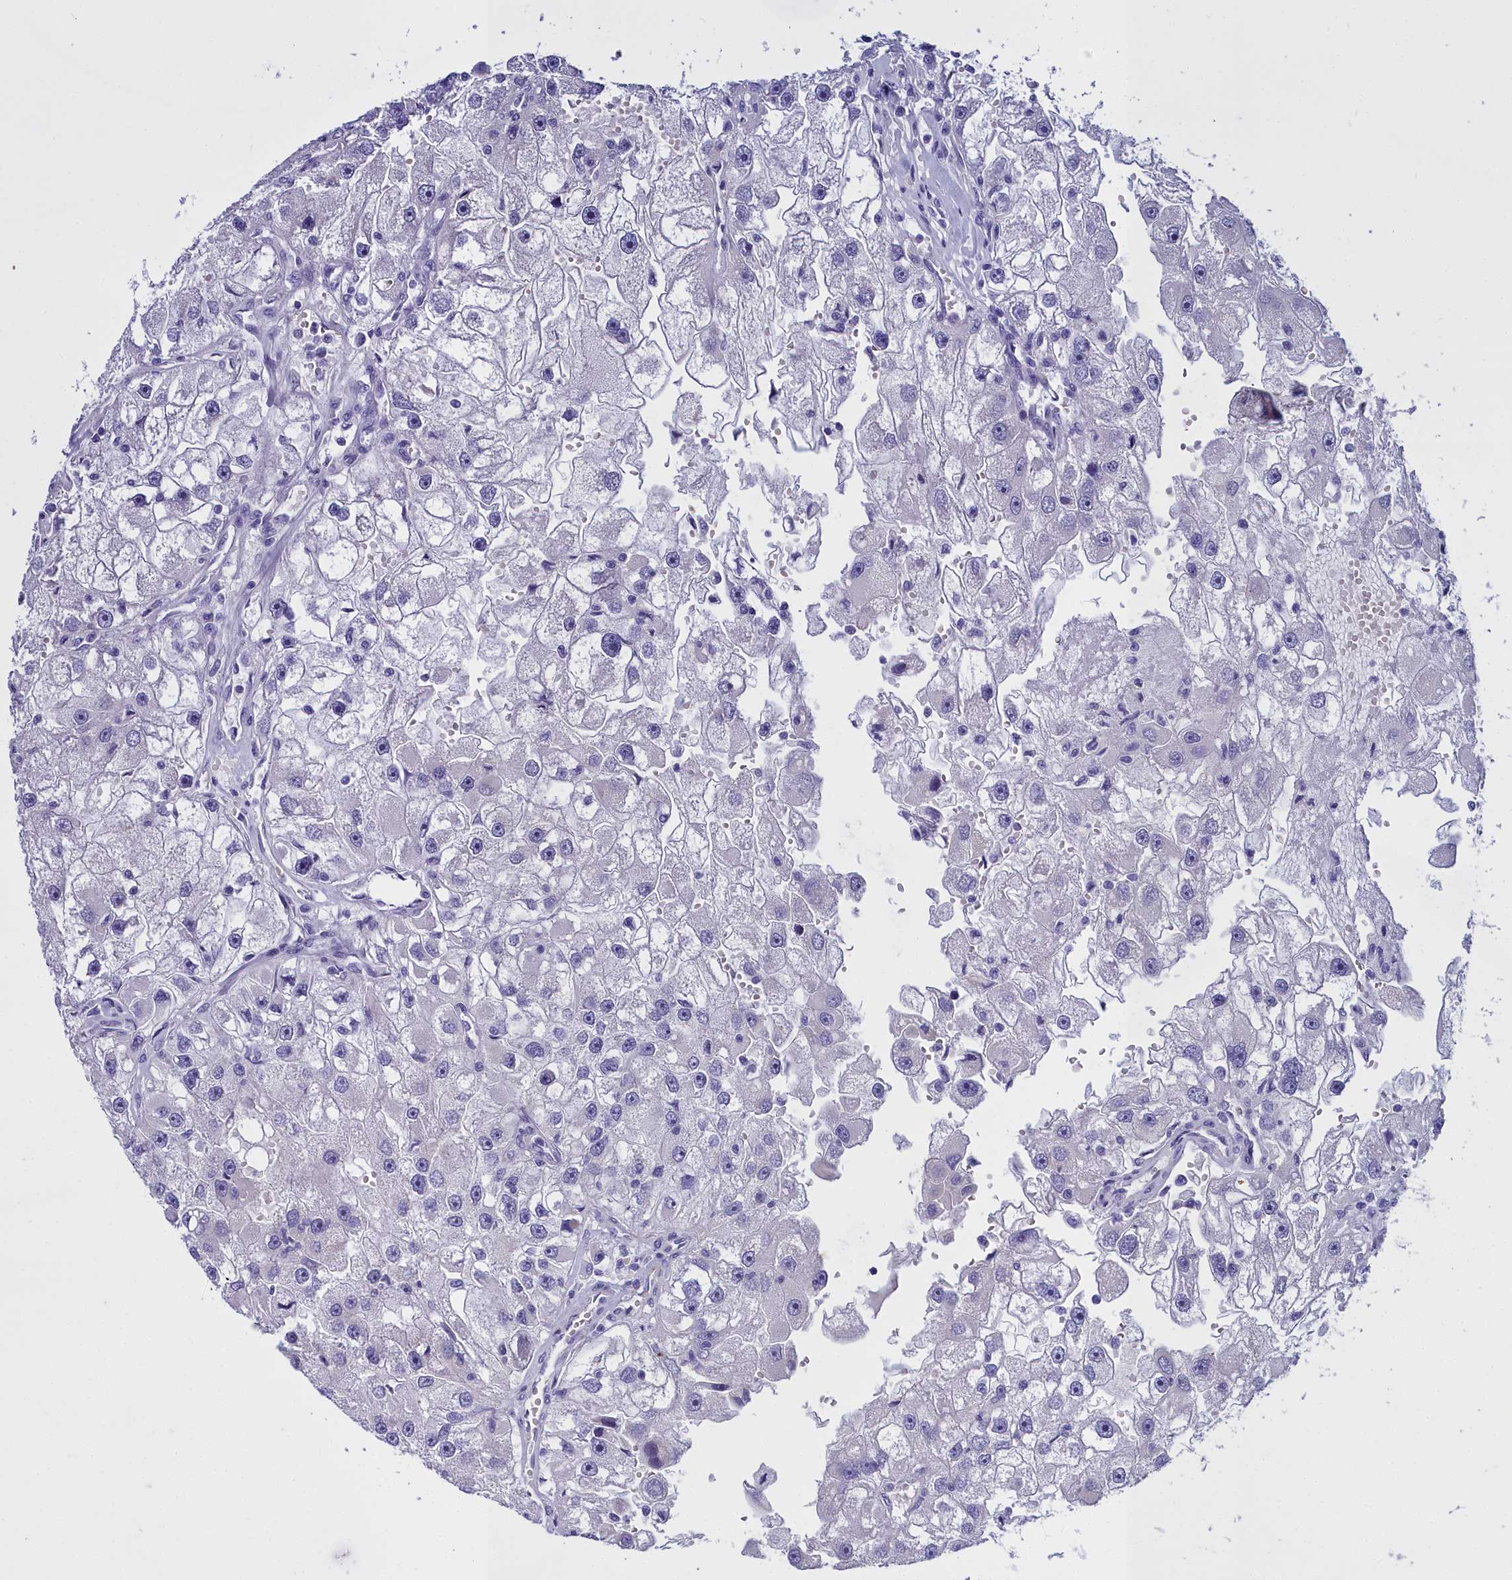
{"staining": {"intensity": "negative", "quantity": "none", "location": "none"}, "tissue": "renal cancer", "cell_type": "Tumor cells", "image_type": "cancer", "snomed": [{"axis": "morphology", "description": "Adenocarcinoma, NOS"}, {"axis": "topography", "description": "Kidney"}], "caption": "Photomicrograph shows no protein staining in tumor cells of renal cancer tissue.", "gene": "TIMM22", "patient": {"sex": "male", "age": 63}}